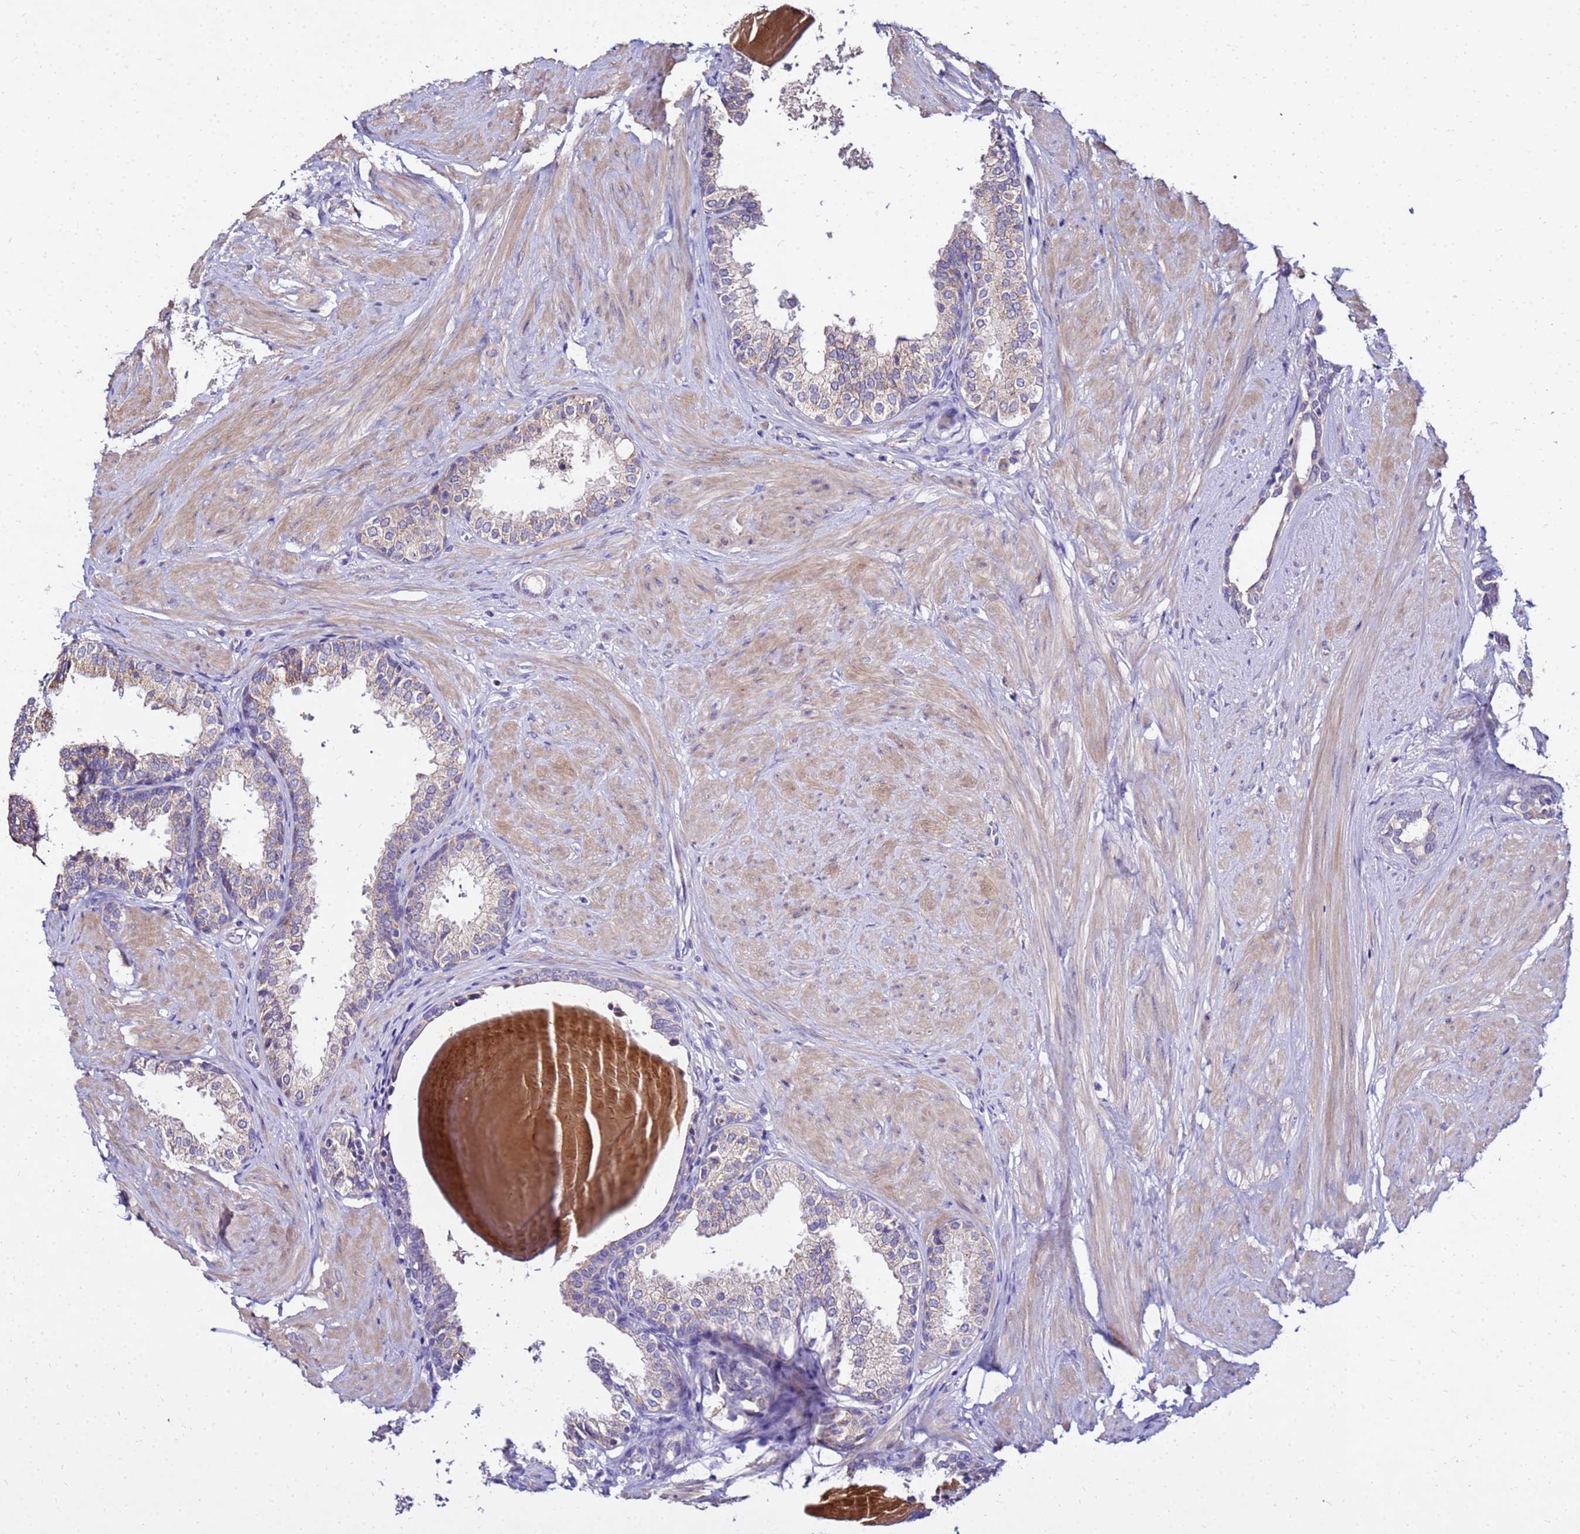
{"staining": {"intensity": "moderate", "quantity": "<25%", "location": "cytoplasmic/membranous"}, "tissue": "prostate", "cell_type": "Glandular cells", "image_type": "normal", "snomed": [{"axis": "morphology", "description": "Normal tissue, NOS"}, {"axis": "topography", "description": "Prostate"}], "caption": "Prostate stained with a protein marker shows moderate staining in glandular cells.", "gene": "COX14", "patient": {"sex": "male", "age": 48}}